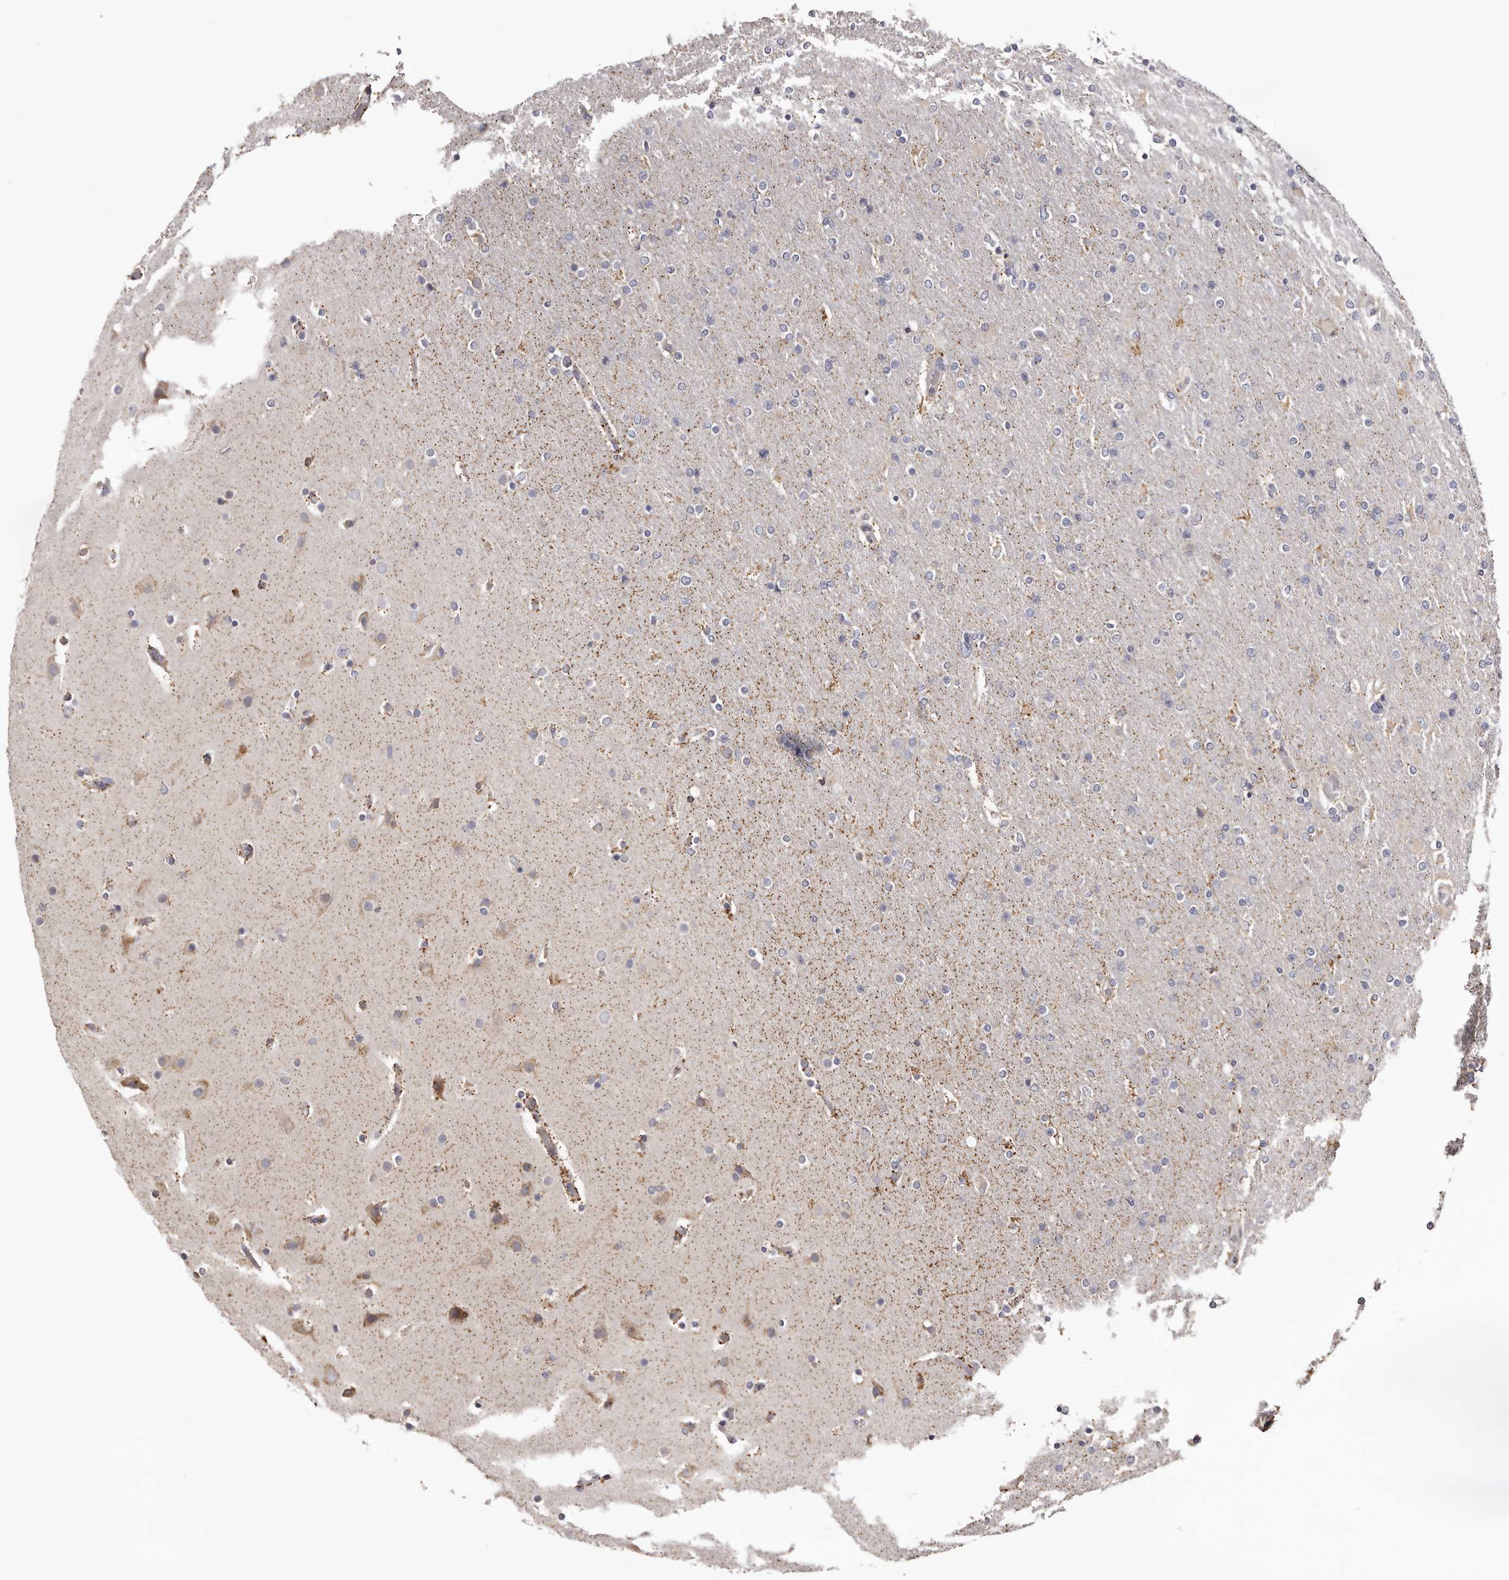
{"staining": {"intensity": "negative", "quantity": "none", "location": "none"}, "tissue": "glioma", "cell_type": "Tumor cells", "image_type": "cancer", "snomed": [{"axis": "morphology", "description": "Glioma, malignant, High grade"}, {"axis": "topography", "description": "Cerebral cortex"}], "caption": "IHC micrograph of neoplastic tissue: glioma stained with DAB (3,3'-diaminobenzidine) reveals no significant protein staining in tumor cells.", "gene": "PIGX", "patient": {"sex": "female", "age": 36}}